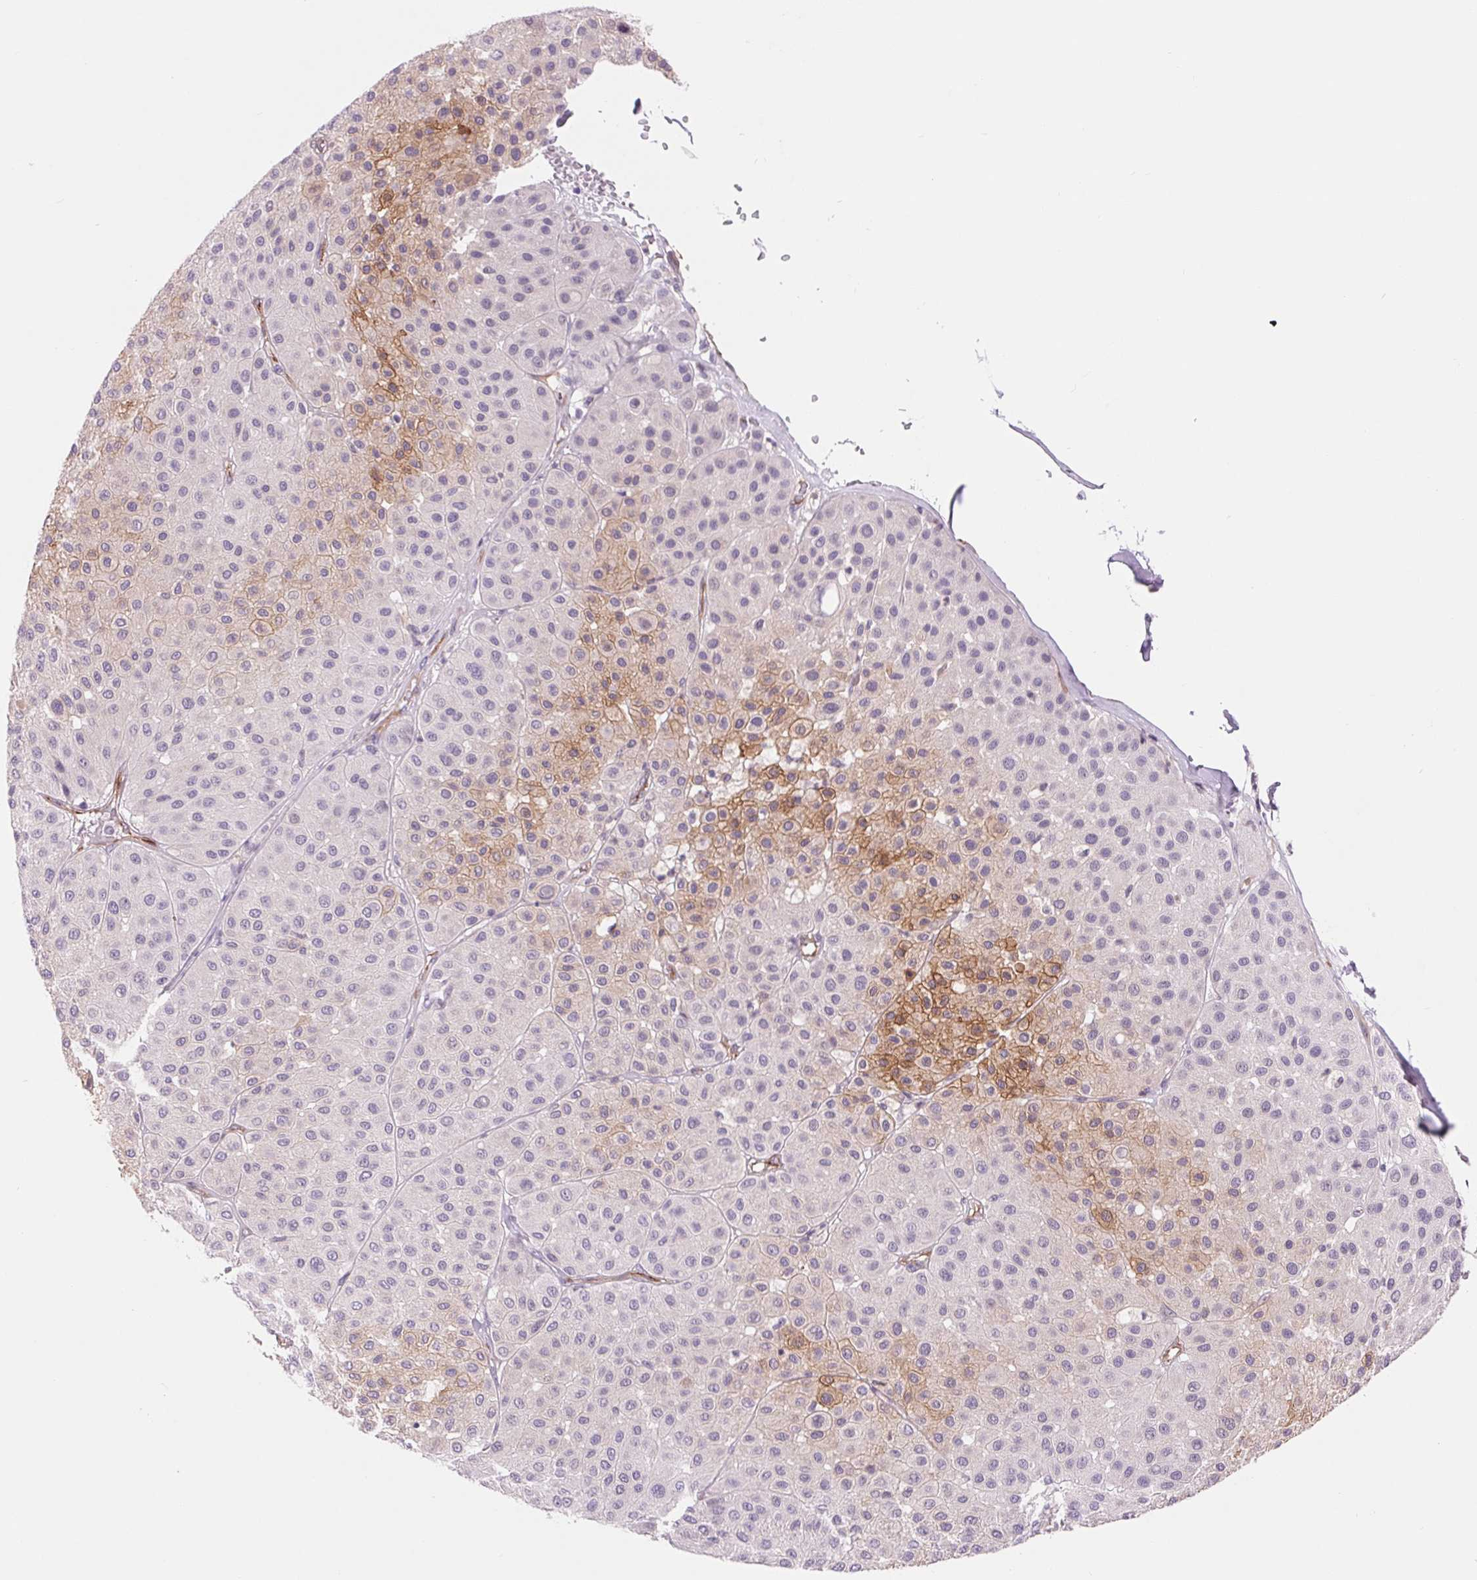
{"staining": {"intensity": "moderate", "quantity": "<25%", "location": "cytoplasmic/membranous"}, "tissue": "melanoma", "cell_type": "Tumor cells", "image_type": "cancer", "snomed": [{"axis": "morphology", "description": "Malignant melanoma, Metastatic site"}, {"axis": "topography", "description": "Smooth muscle"}], "caption": "Tumor cells exhibit low levels of moderate cytoplasmic/membranous positivity in about <25% of cells in human melanoma. The staining was performed using DAB (3,3'-diaminobenzidine) to visualize the protein expression in brown, while the nuclei were stained in blue with hematoxylin (Magnification: 20x).", "gene": "DIXDC1", "patient": {"sex": "male", "age": 41}}